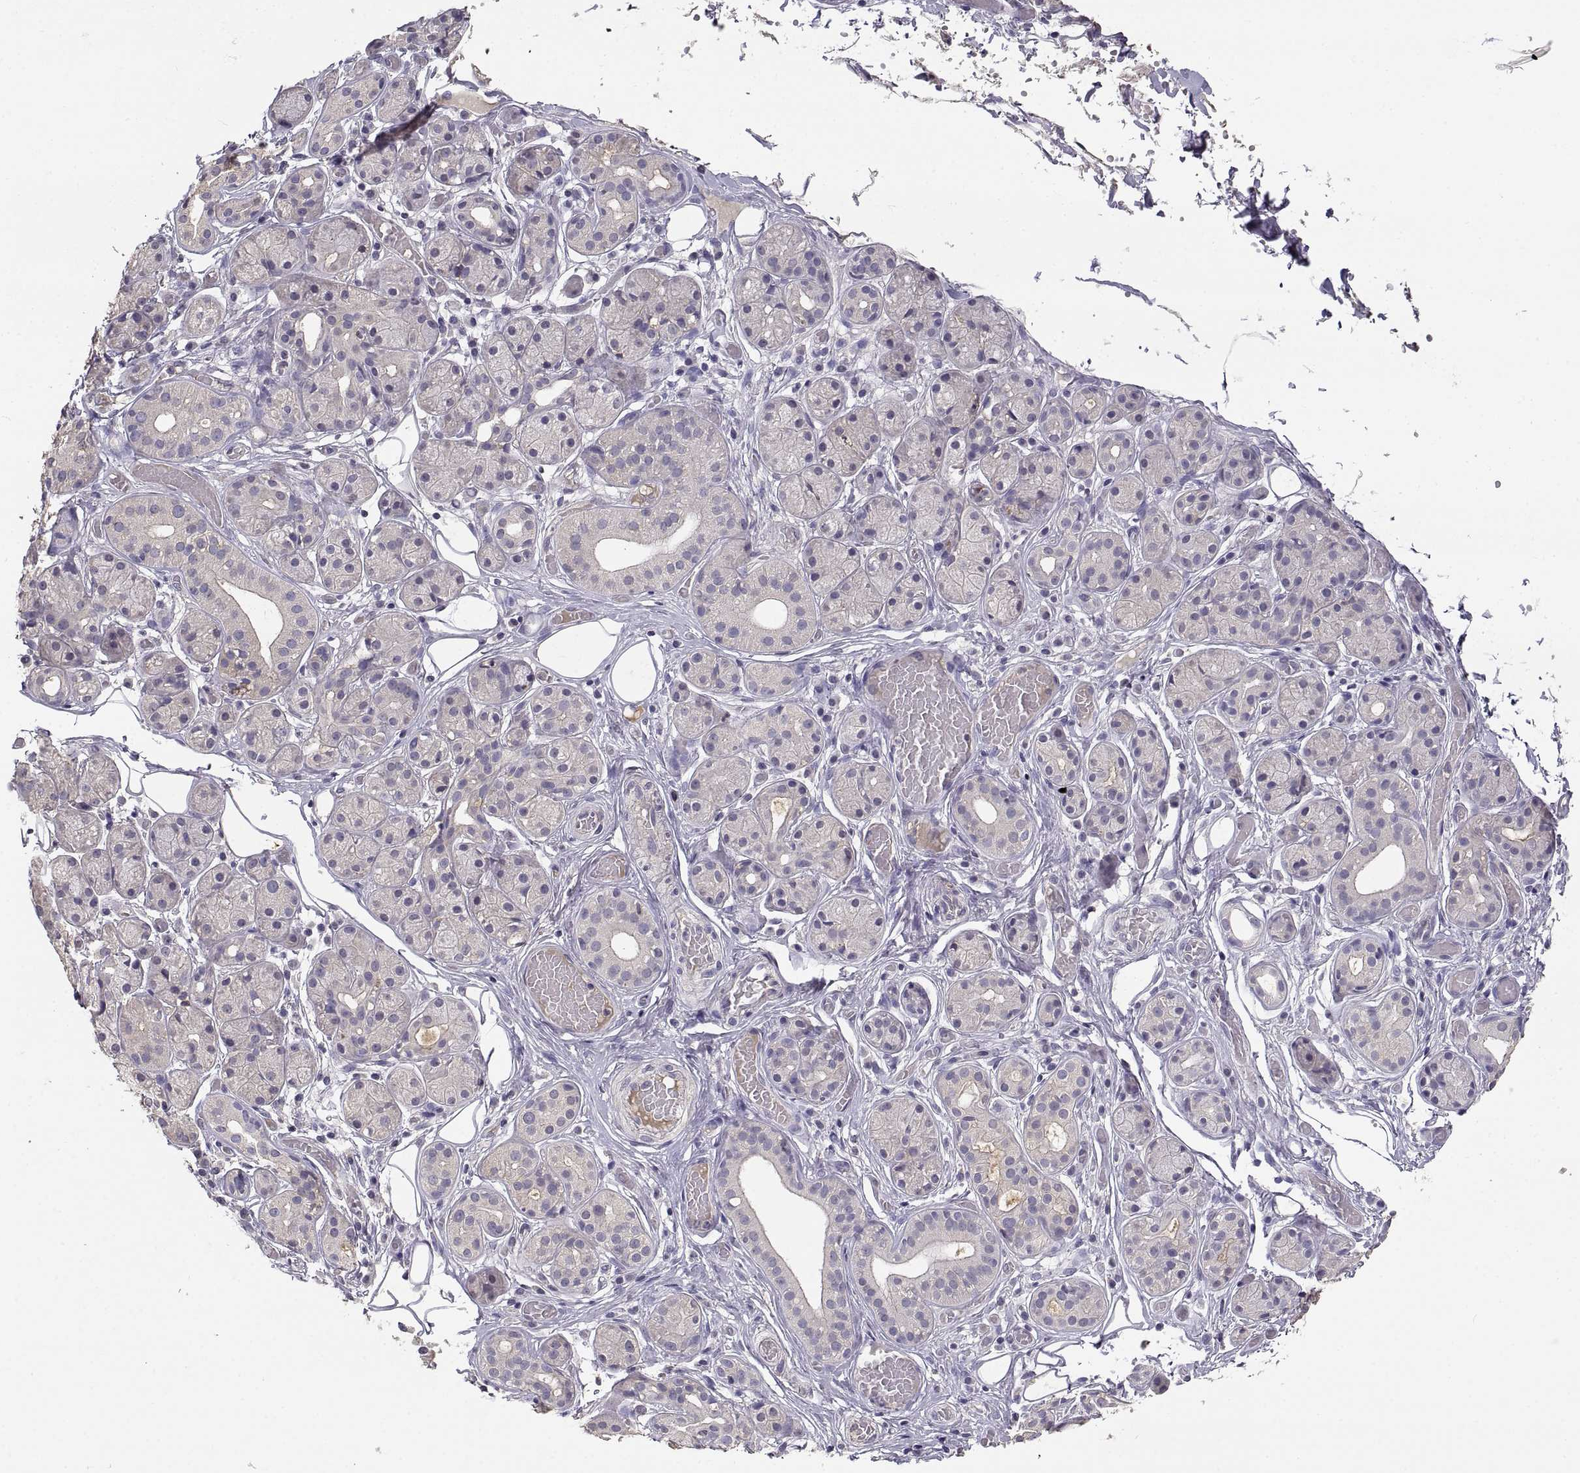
{"staining": {"intensity": "negative", "quantity": "none", "location": "none"}, "tissue": "salivary gland", "cell_type": "Glandular cells", "image_type": "normal", "snomed": [{"axis": "morphology", "description": "Normal tissue, NOS"}, {"axis": "topography", "description": "Salivary gland"}, {"axis": "topography", "description": "Peripheral nerve tissue"}], "caption": "This is a micrograph of immunohistochemistry staining of benign salivary gland, which shows no positivity in glandular cells. (DAB (3,3'-diaminobenzidine) IHC visualized using brightfield microscopy, high magnification).", "gene": "NMNAT2", "patient": {"sex": "male", "age": 71}}